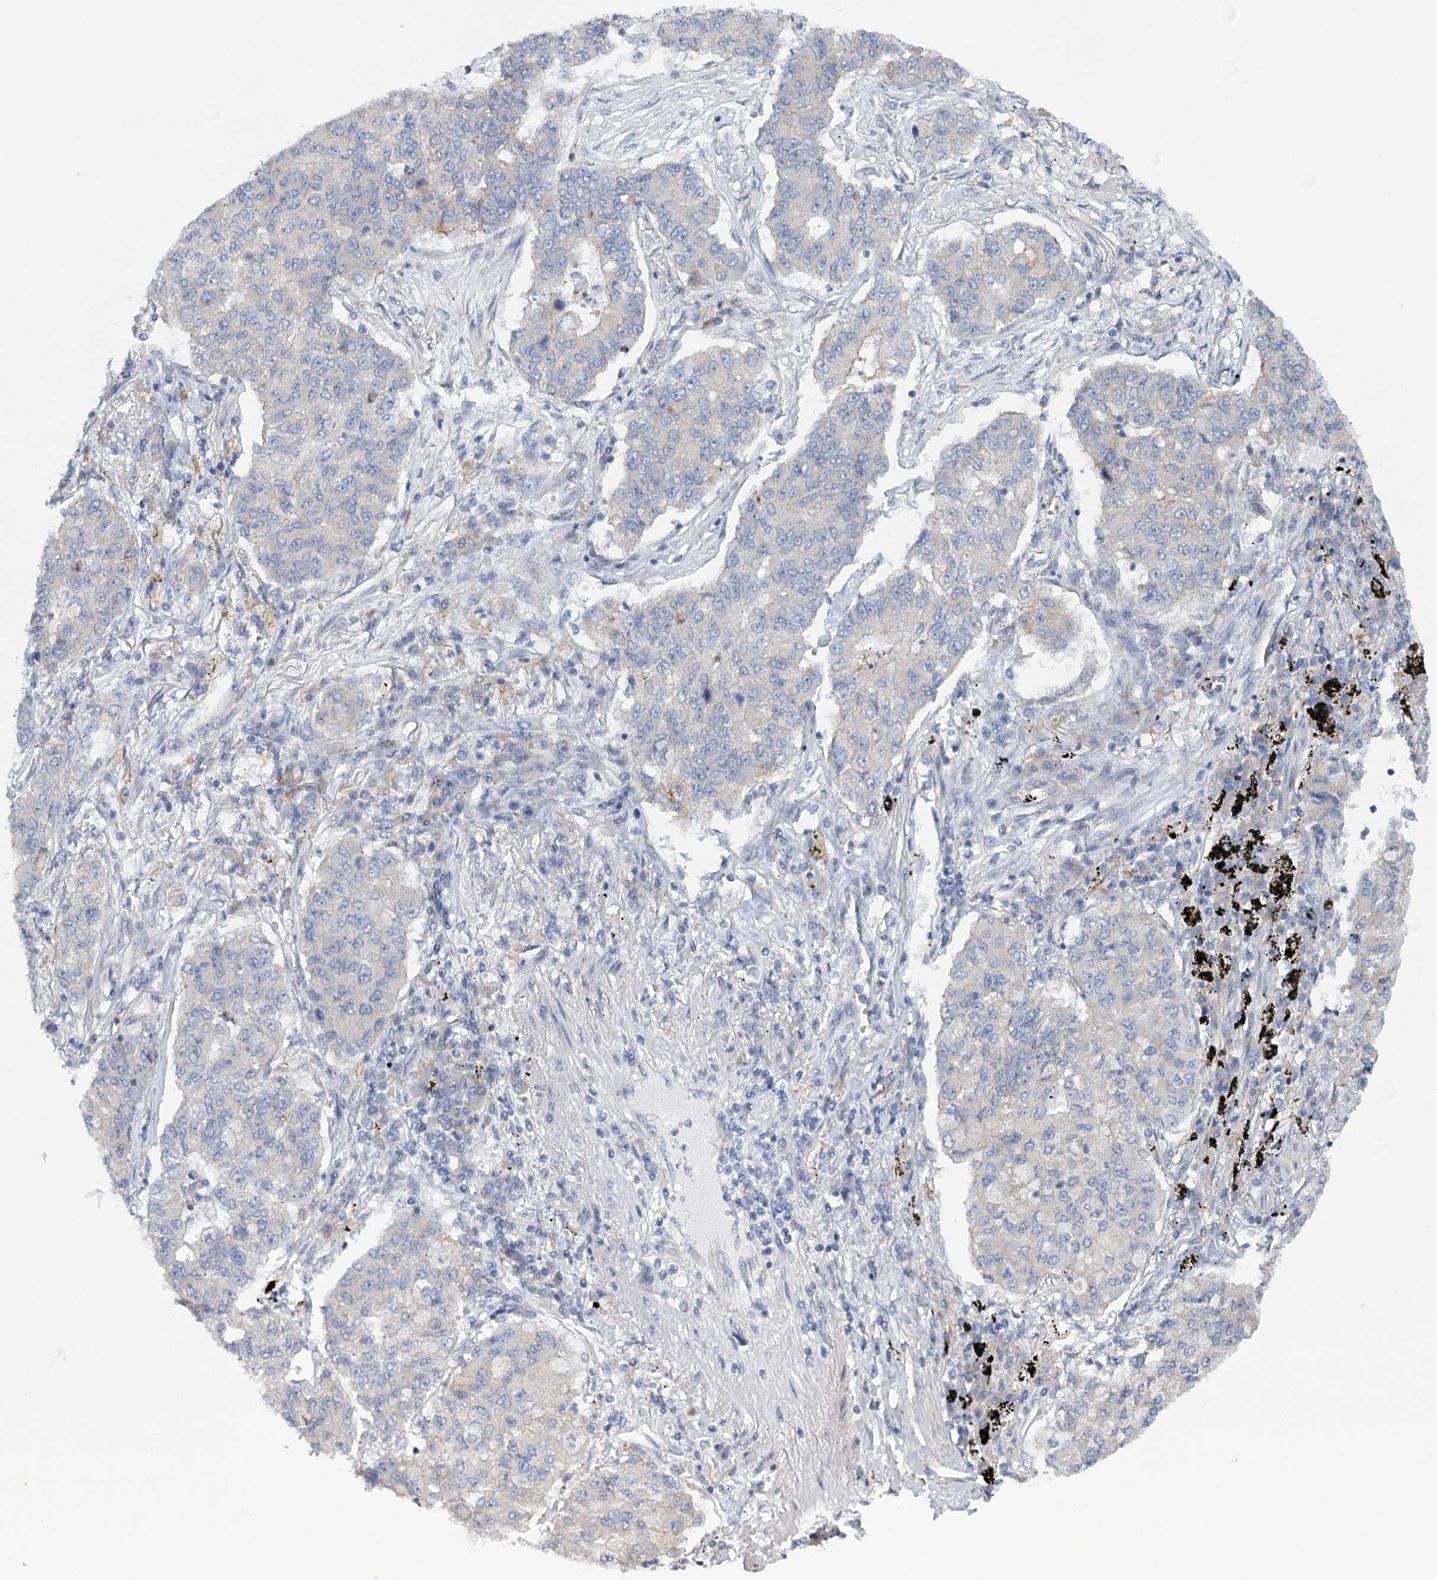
{"staining": {"intensity": "negative", "quantity": "none", "location": "none"}, "tissue": "lung cancer", "cell_type": "Tumor cells", "image_type": "cancer", "snomed": [{"axis": "morphology", "description": "Squamous cell carcinoma, NOS"}, {"axis": "topography", "description": "Lung"}], "caption": "Squamous cell carcinoma (lung) stained for a protein using IHC demonstrates no positivity tumor cells.", "gene": "MBLAC2", "patient": {"sex": "male", "age": 74}}